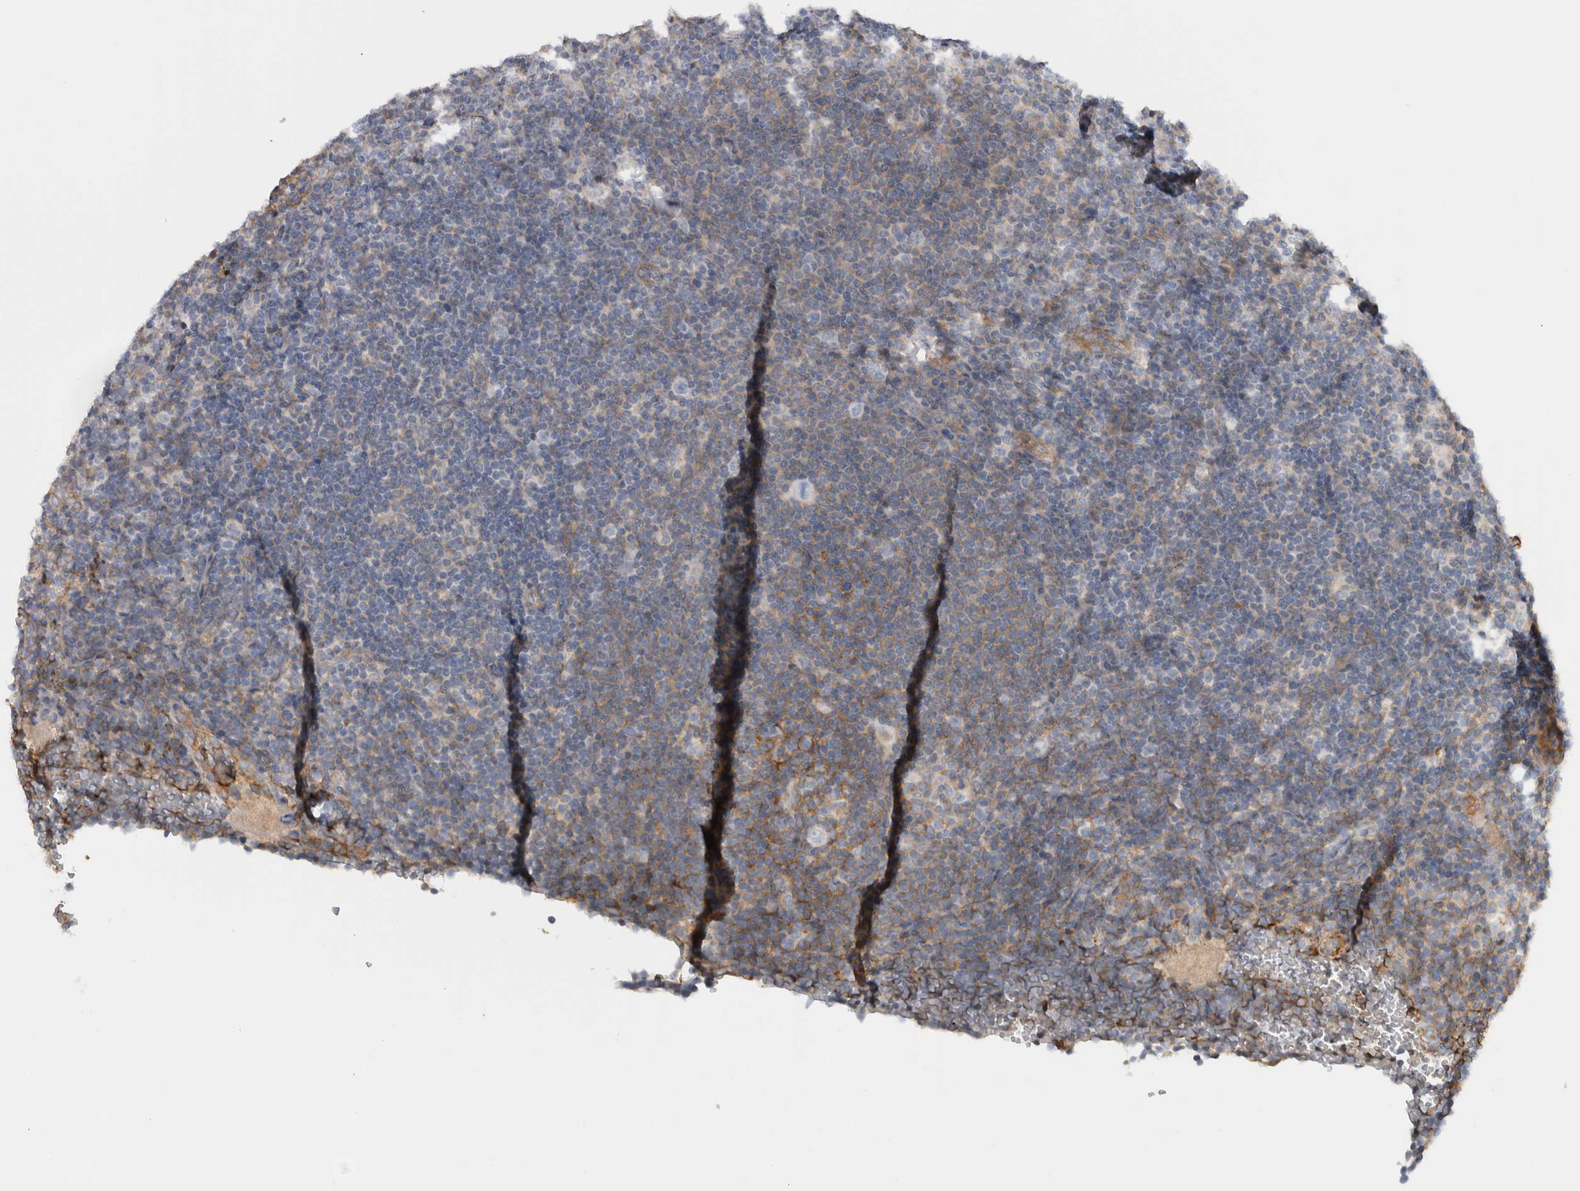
{"staining": {"intensity": "negative", "quantity": "none", "location": "none"}, "tissue": "lymphoma", "cell_type": "Tumor cells", "image_type": "cancer", "snomed": [{"axis": "morphology", "description": "Hodgkin's disease, NOS"}, {"axis": "topography", "description": "Lymph node"}], "caption": "Tumor cells are negative for protein expression in human Hodgkin's disease.", "gene": "CFI", "patient": {"sex": "female", "age": 57}}